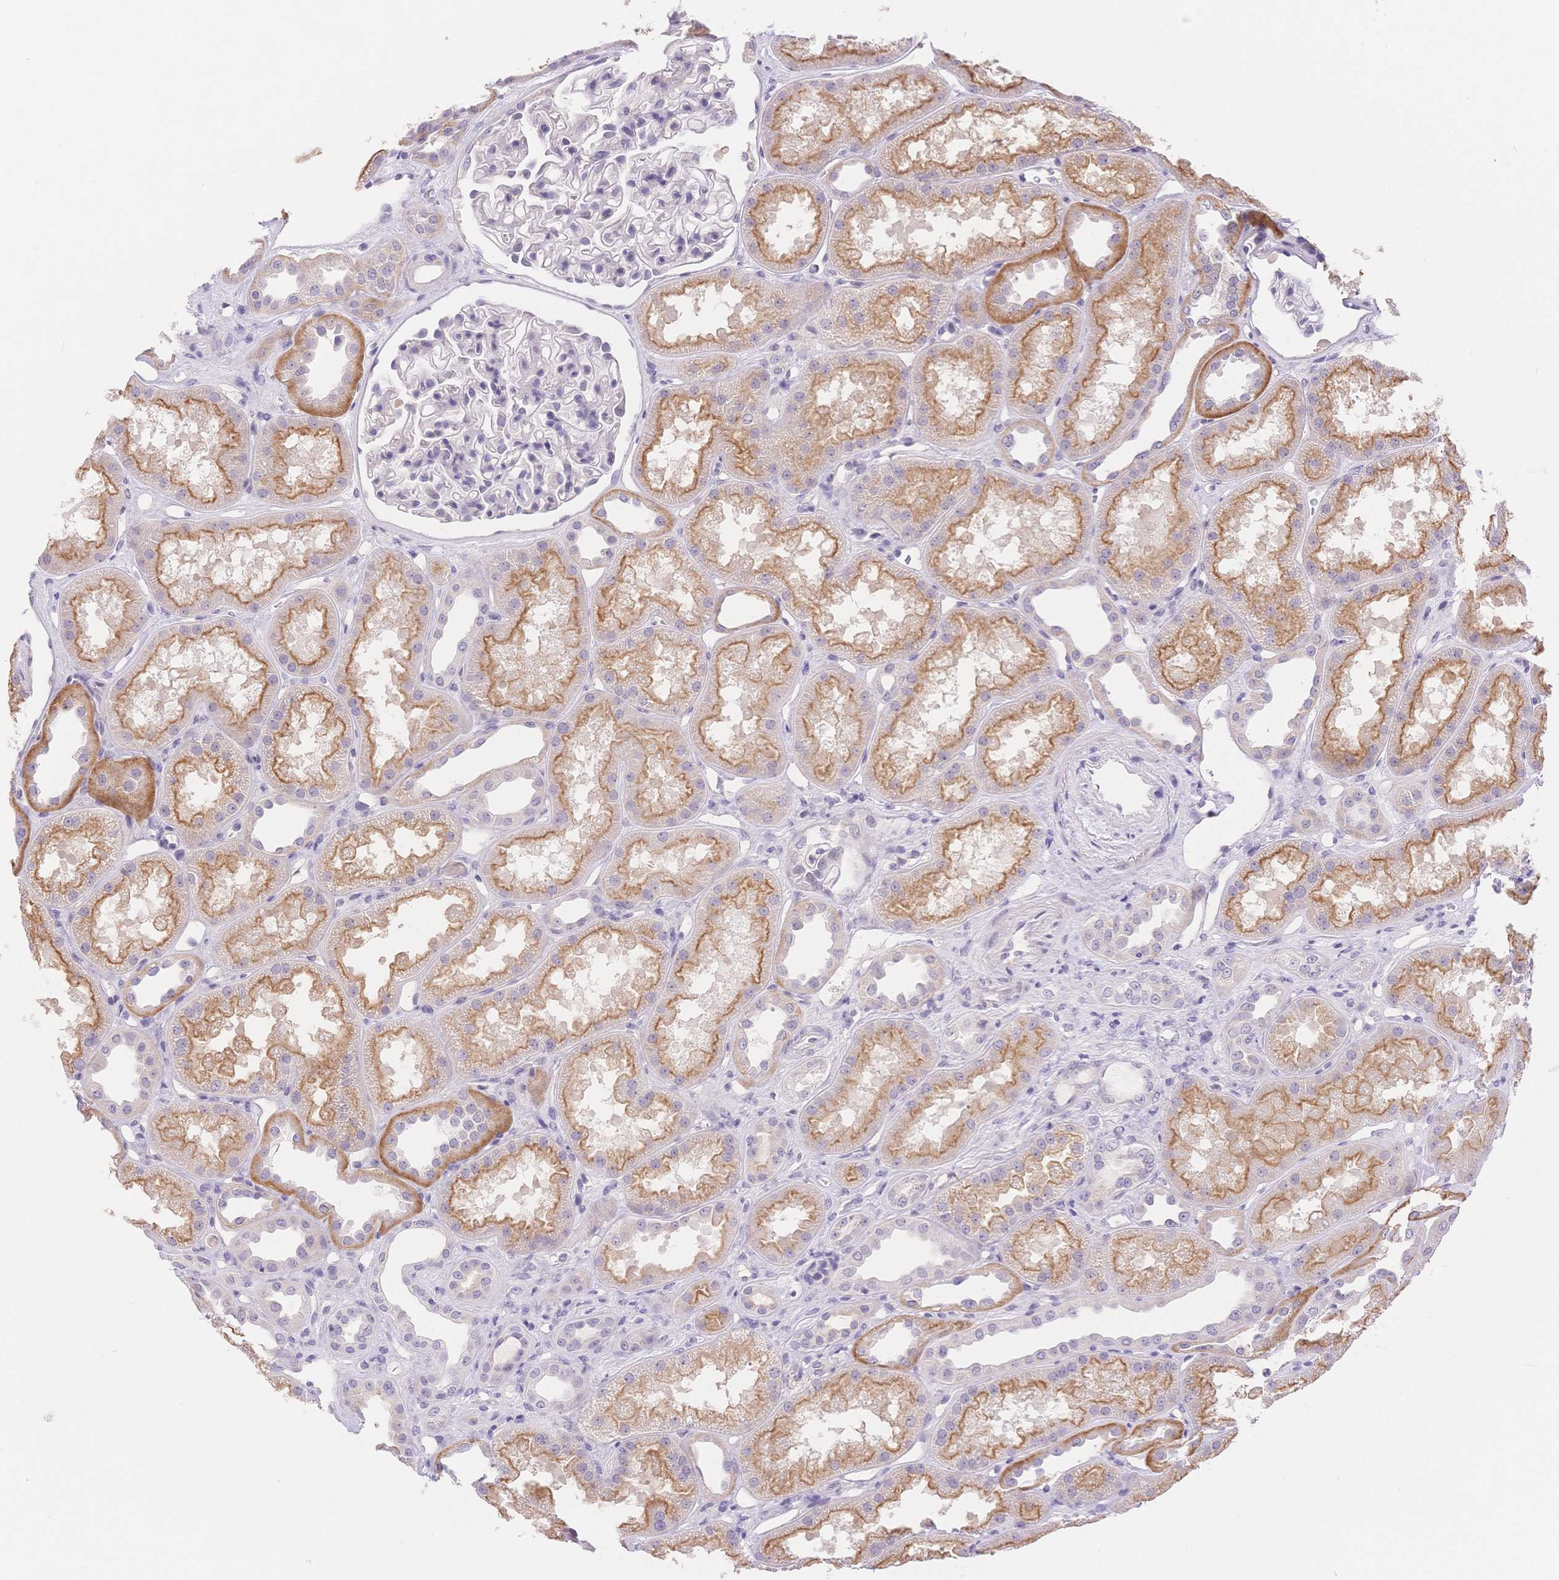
{"staining": {"intensity": "negative", "quantity": "none", "location": "none"}, "tissue": "kidney", "cell_type": "Cells in glomeruli", "image_type": "normal", "snomed": [{"axis": "morphology", "description": "Normal tissue, NOS"}, {"axis": "topography", "description": "Kidney"}], "caption": "DAB immunohistochemical staining of benign human kidney demonstrates no significant staining in cells in glomeruli. Nuclei are stained in blue.", "gene": "MYOM1", "patient": {"sex": "male", "age": 61}}